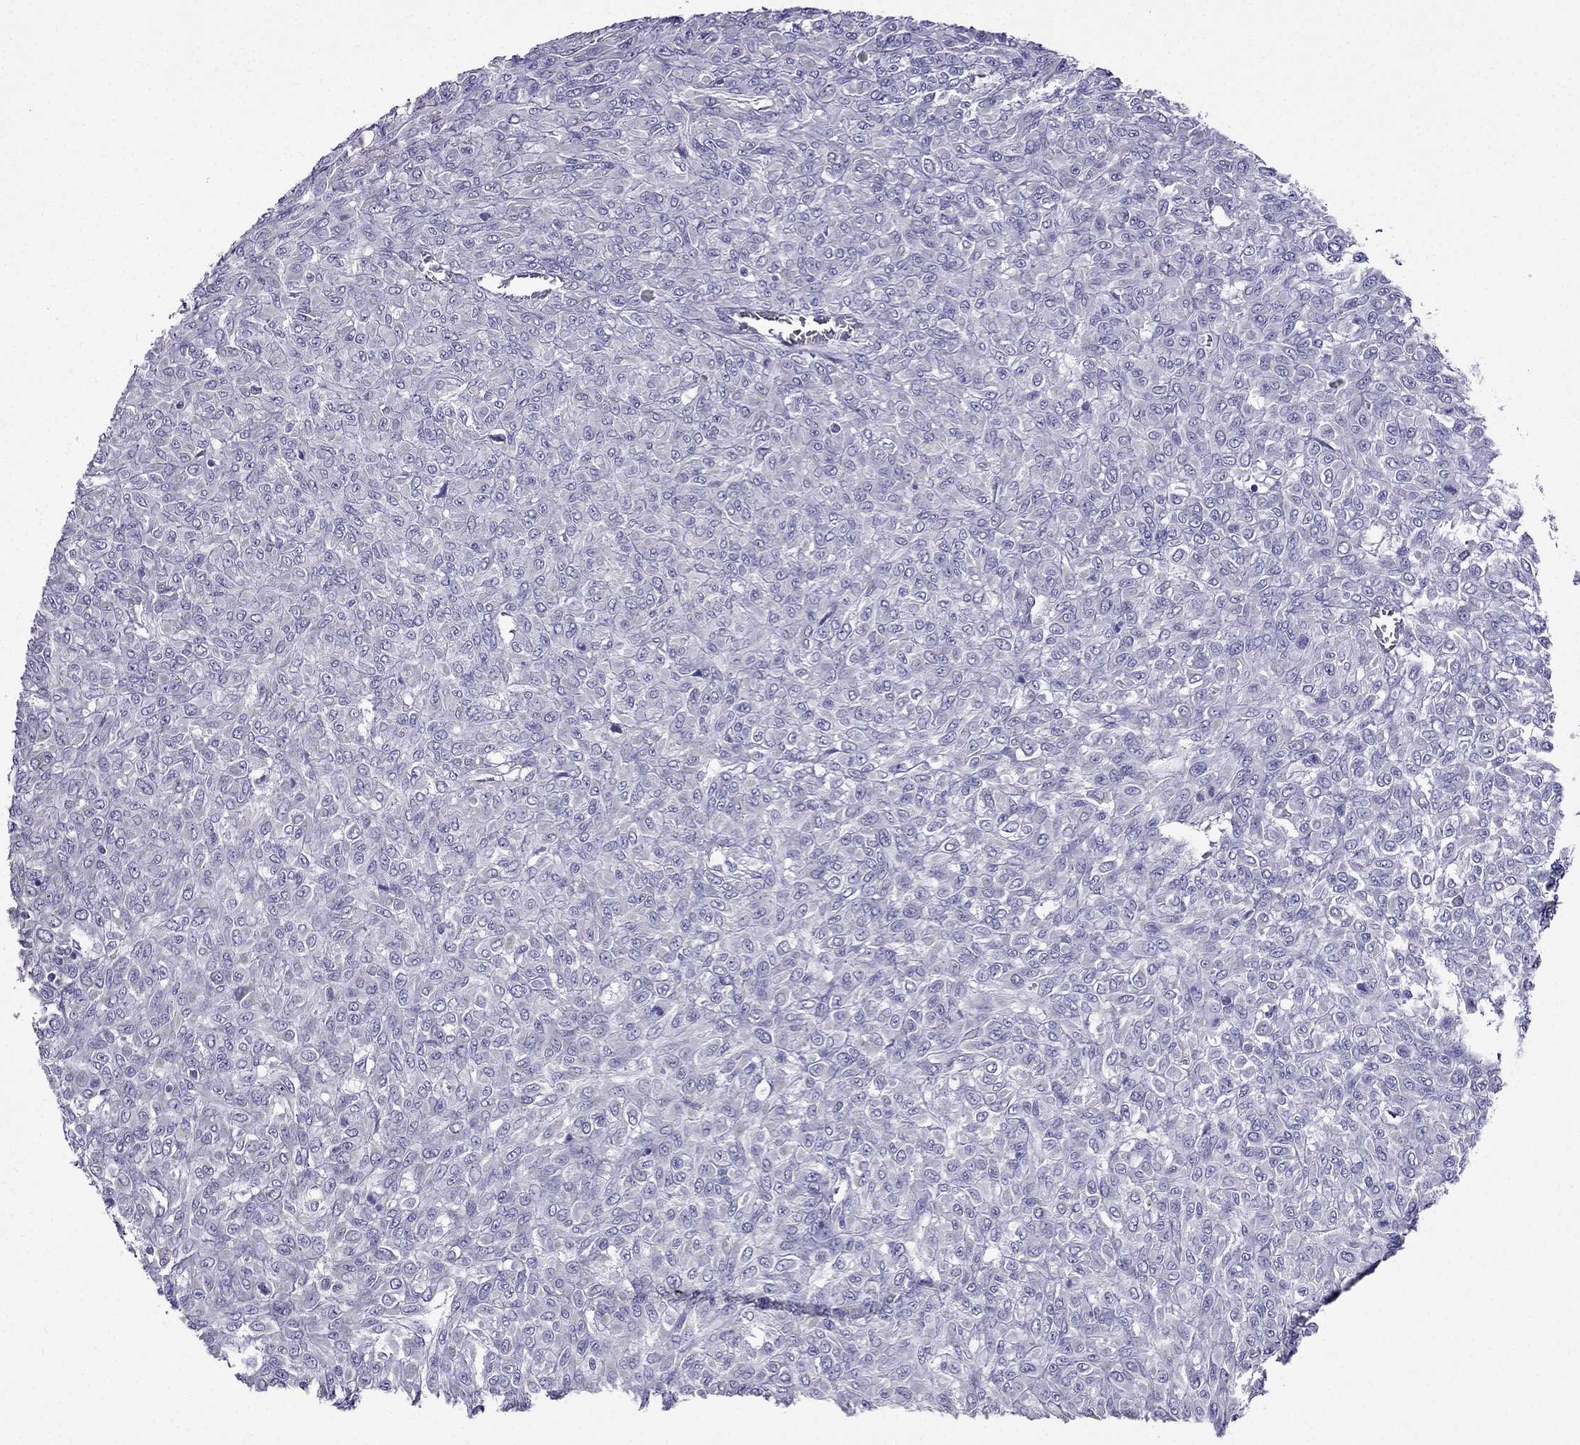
{"staining": {"intensity": "negative", "quantity": "none", "location": "none"}, "tissue": "renal cancer", "cell_type": "Tumor cells", "image_type": "cancer", "snomed": [{"axis": "morphology", "description": "Adenocarcinoma, NOS"}, {"axis": "topography", "description": "Kidney"}], "caption": "A high-resolution photomicrograph shows IHC staining of adenocarcinoma (renal), which demonstrates no significant expression in tumor cells.", "gene": "DSC1", "patient": {"sex": "male", "age": 58}}